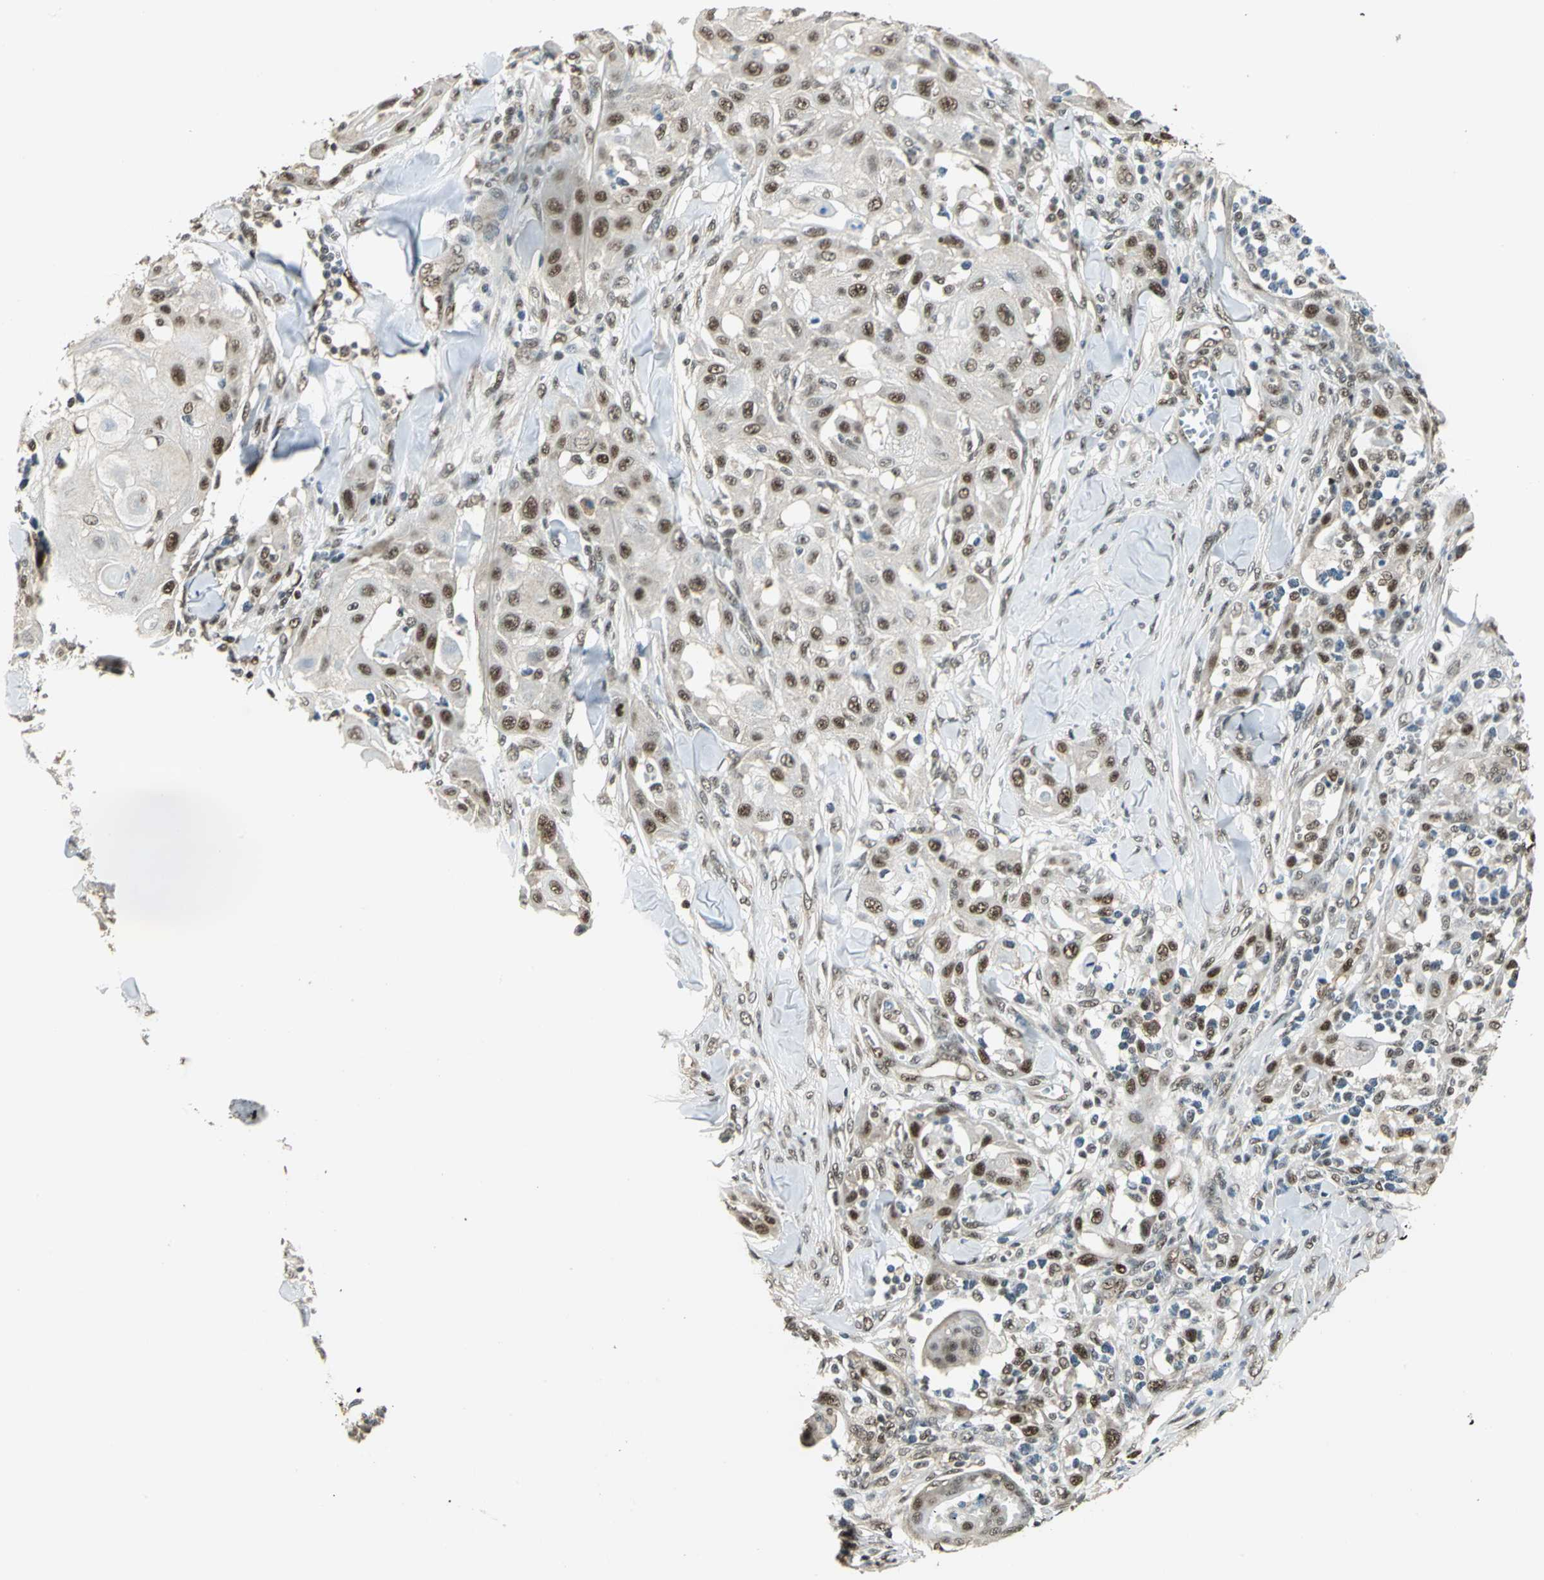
{"staining": {"intensity": "strong", "quantity": "25%-75%", "location": "nuclear"}, "tissue": "skin cancer", "cell_type": "Tumor cells", "image_type": "cancer", "snomed": [{"axis": "morphology", "description": "Squamous cell carcinoma, NOS"}, {"axis": "topography", "description": "Skin"}], "caption": "Immunohistochemistry photomicrograph of neoplastic tissue: human skin squamous cell carcinoma stained using immunohistochemistry (IHC) demonstrates high levels of strong protein expression localized specifically in the nuclear of tumor cells, appearing as a nuclear brown color.", "gene": "DDX5", "patient": {"sex": "male", "age": 24}}